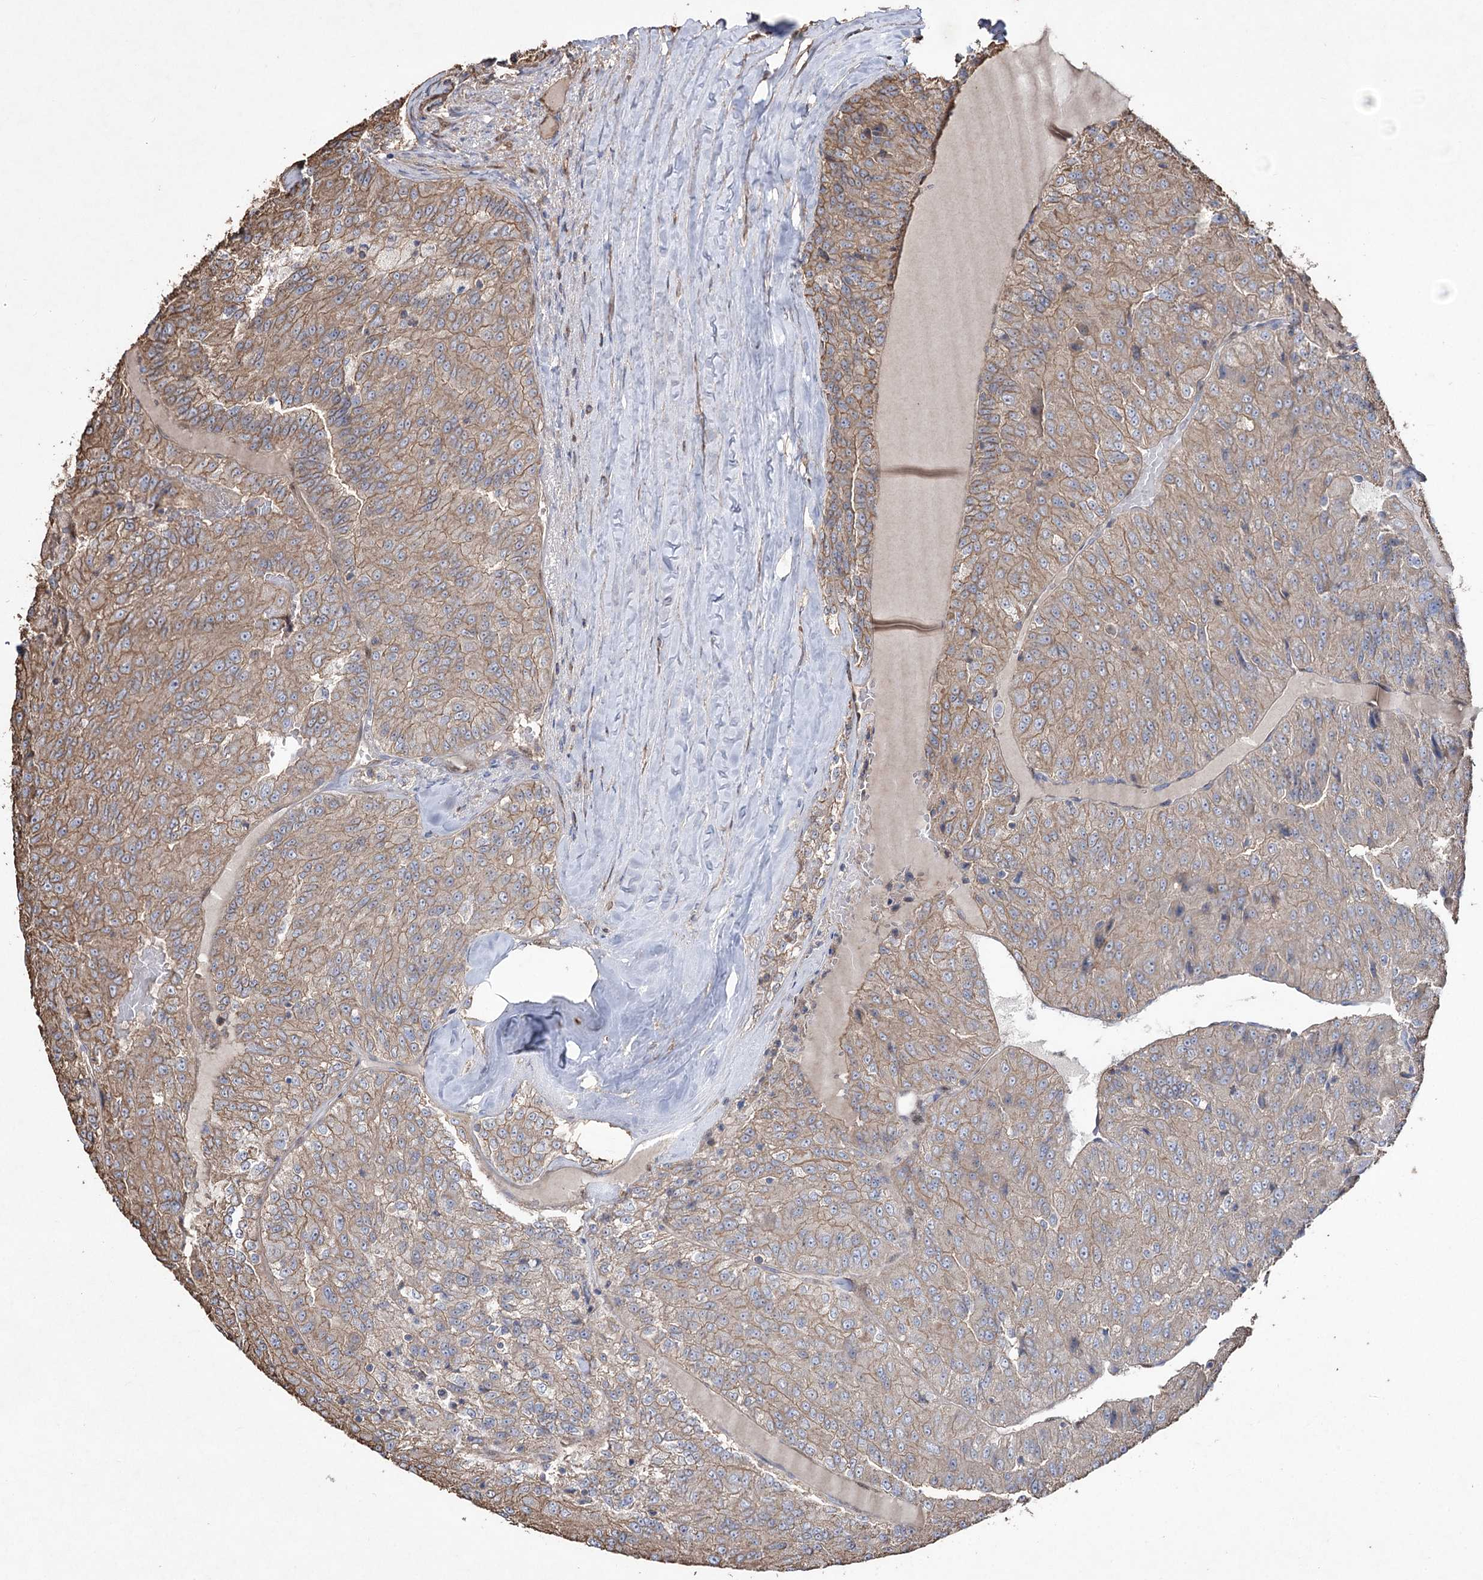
{"staining": {"intensity": "moderate", "quantity": ">75%", "location": "cytoplasmic/membranous"}, "tissue": "renal cancer", "cell_type": "Tumor cells", "image_type": "cancer", "snomed": [{"axis": "morphology", "description": "Adenocarcinoma, NOS"}, {"axis": "topography", "description": "Kidney"}], "caption": "Immunohistochemistry of renal cancer (adenocarcinoma) demonstrates medium levels of moderate cytoplasmic/membranous staining in about >75% of tumor cells.", "gene": "FAM13B", "patient": {"sex": "female", "age": 63}}